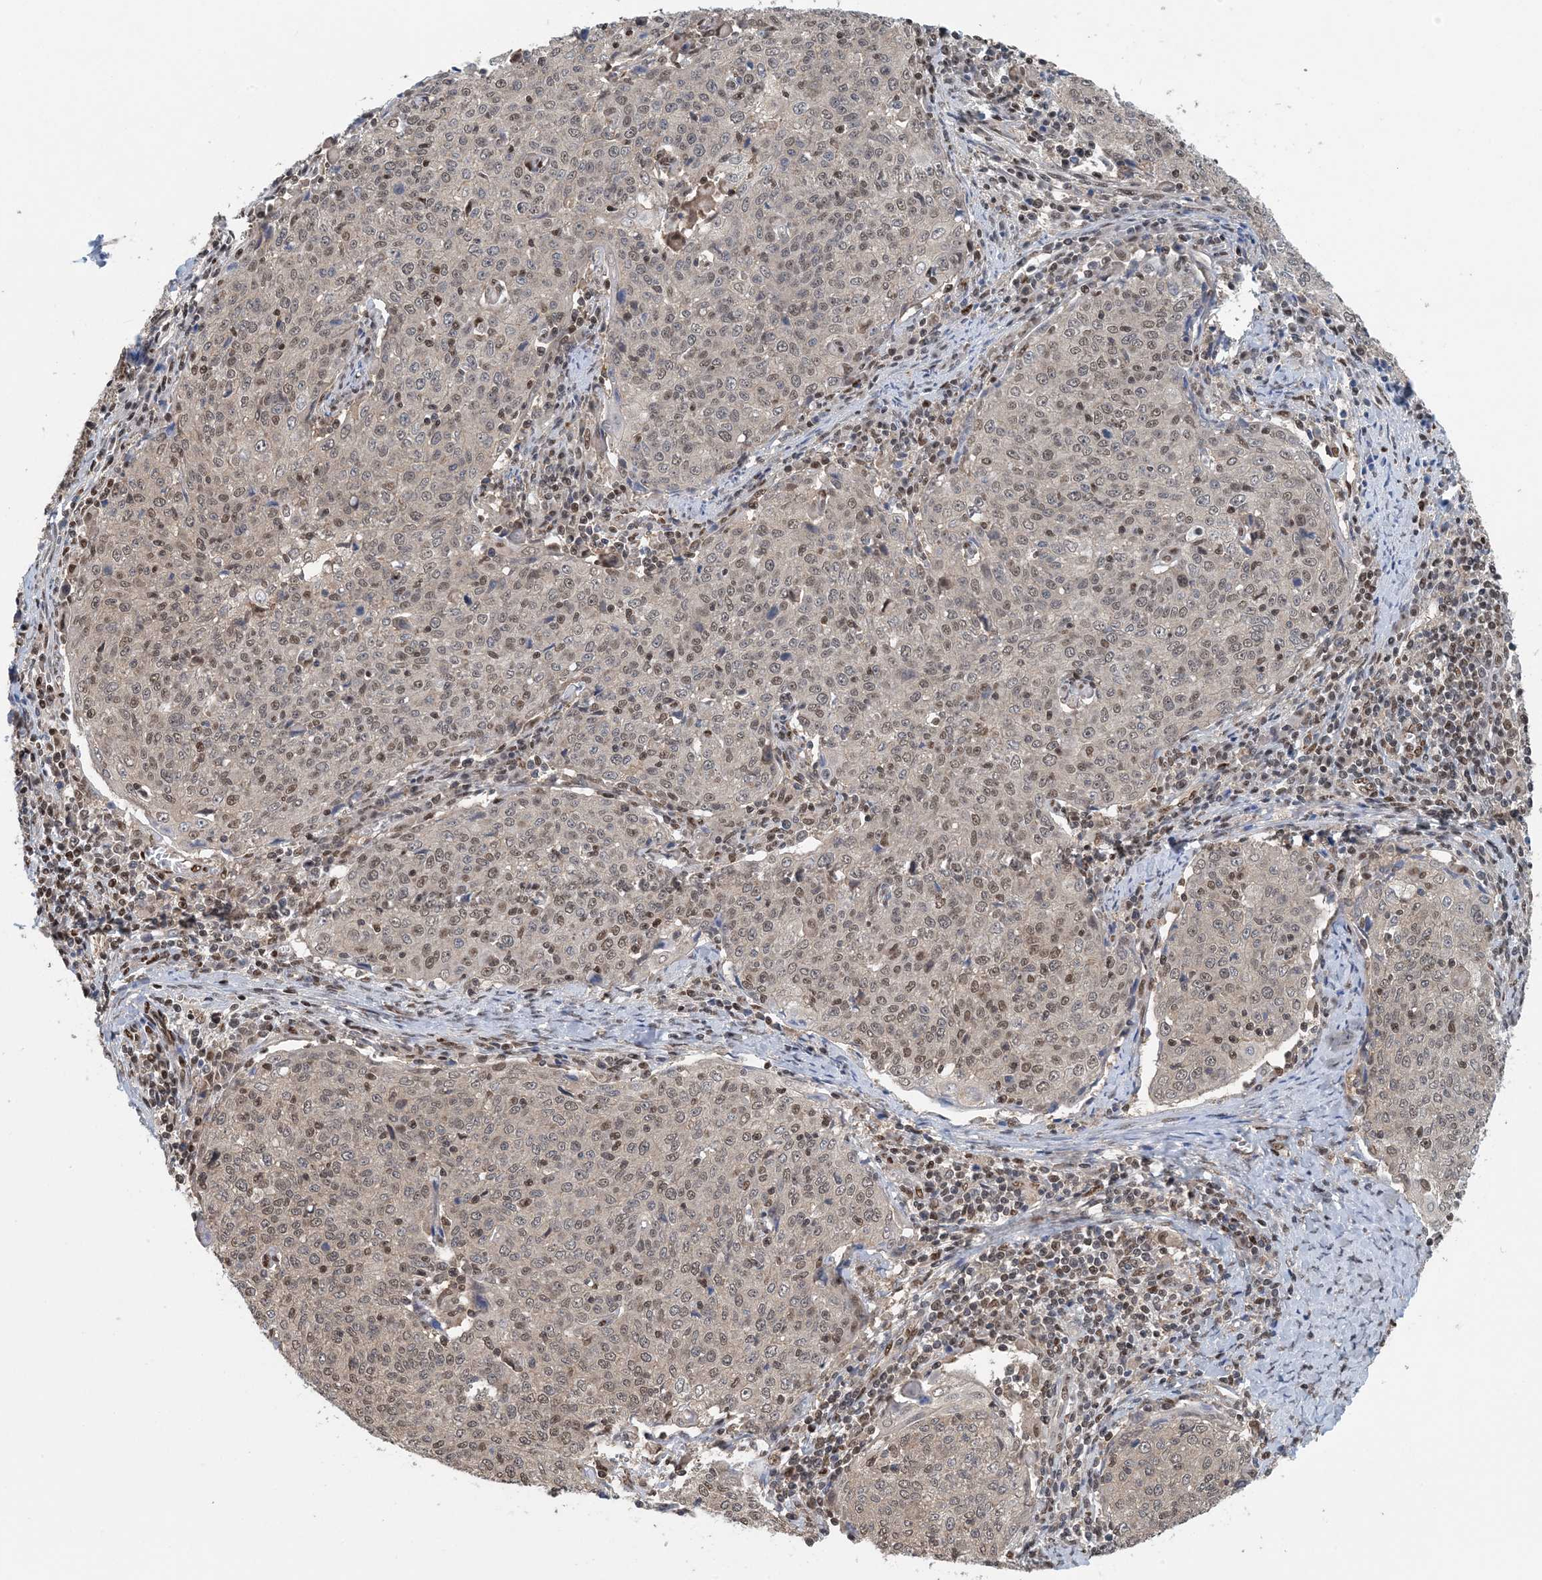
{"staining": {"intensity": "moderate", "quantity": "<25%", "location": "nuclear"}, "tissue": "cervical cancer", "cell_type": "Tumor cells", "image_type": "cancer", "snomed": [{"axis": "morphology", "description": "Squamous cell carcinoma, NOS"}, {"axis": "topography", "description": "Cervix"}], "caption": "Immunohistochemical staining of squamous cell carcinoma (cervical) reveals low levels of moderate nuclear staining in approximately <25% of tumor cells. (DAB (3,3'-diaminobenzidine) IHC with brightfield microscopy, high magnification).", "gene": "HIKESHI", "patient": {"sex": "female", "age": 48}}